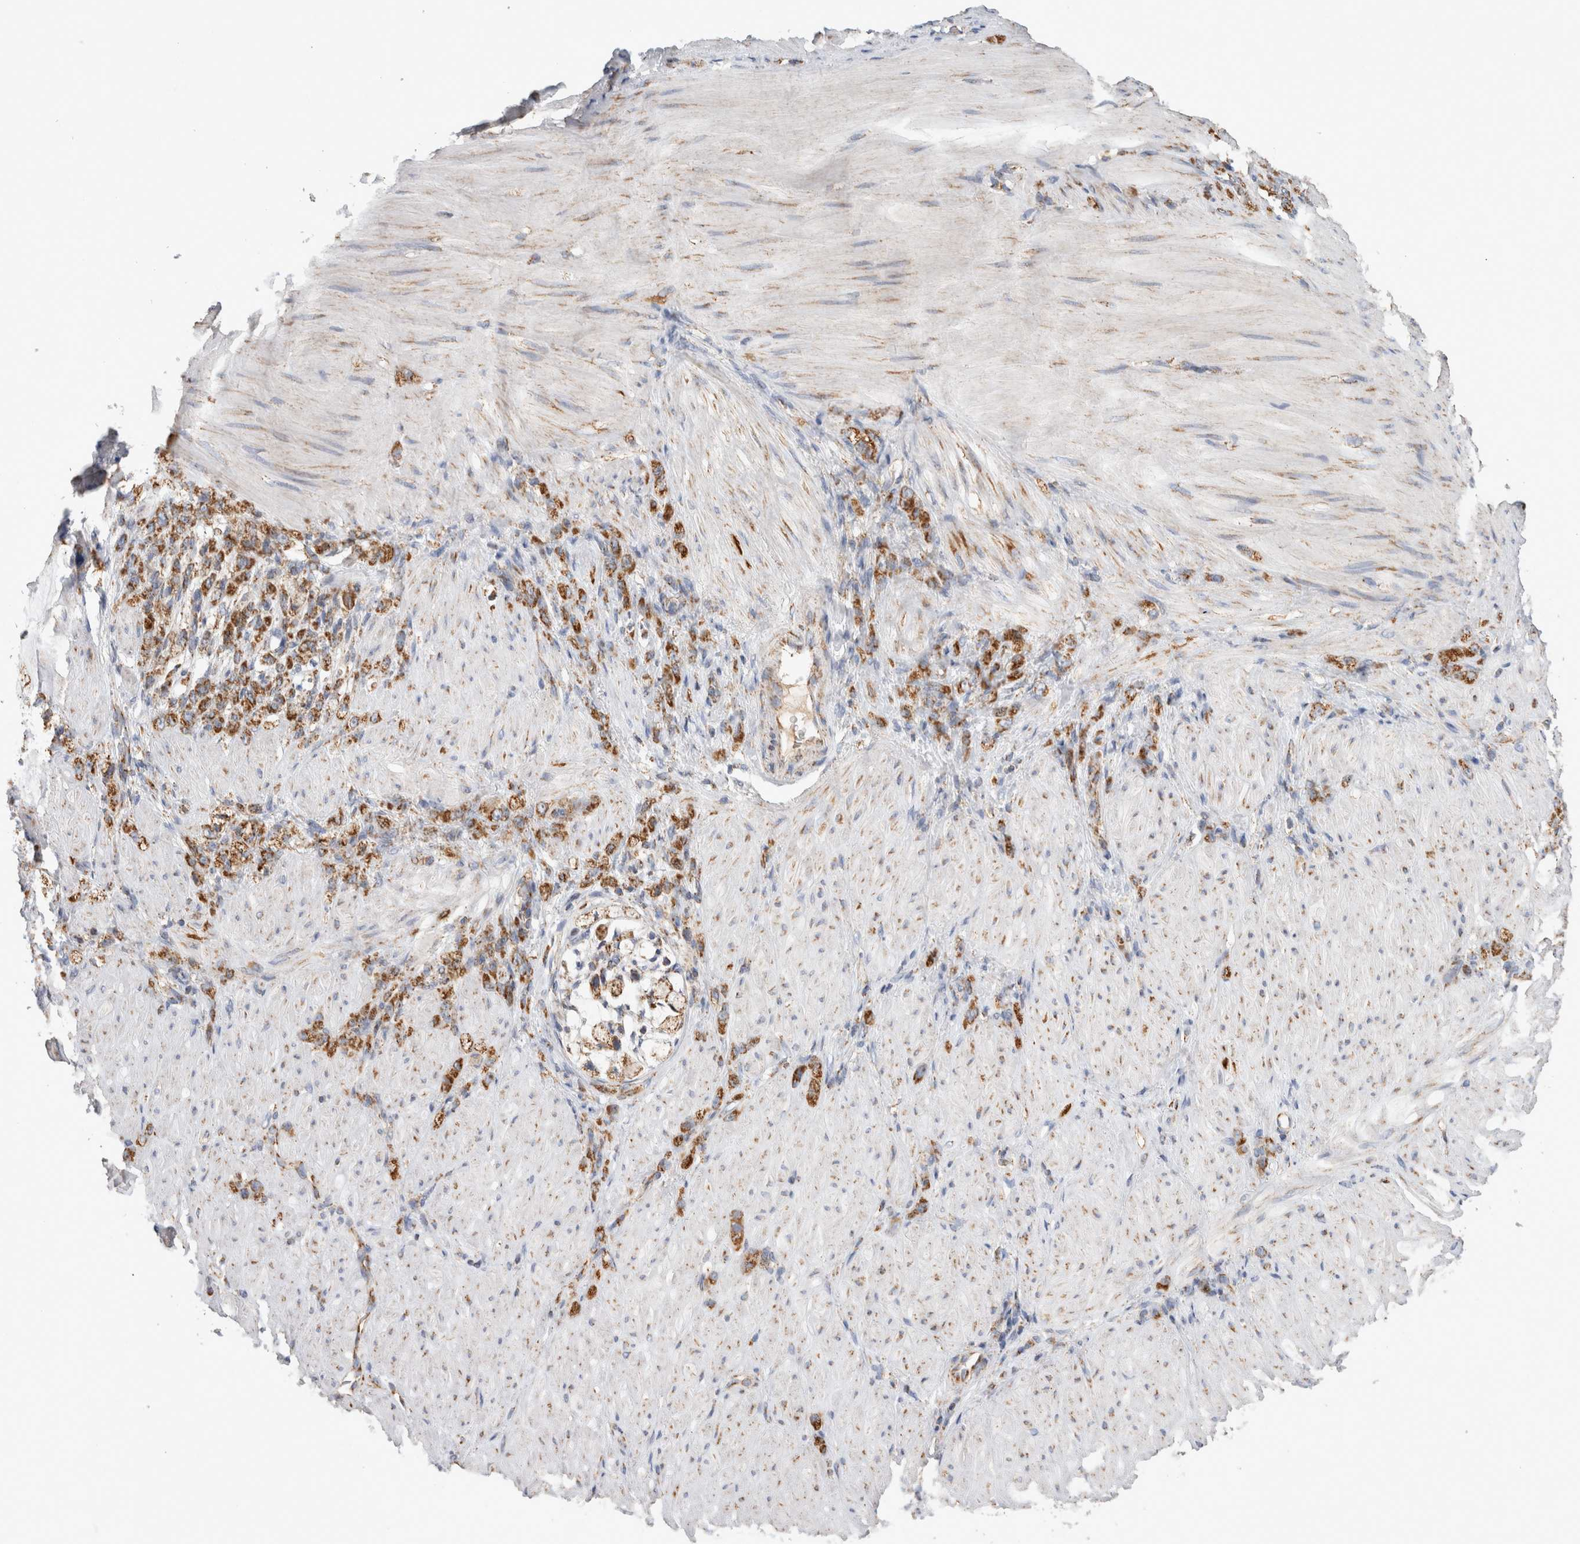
{"staining": {"intensity": "strong", "quantity": ">75%", "location": "cytoplasmic/membranous"}, "tissue": "stomach cancer", "cell_type": "Tumor cells", "image_type": "cancer", "snomed": [{"axis": "morphology", "description": "Normal tissue, NOS"}, {"axis": "morphology", "description": "Adenocarcinoma, NOS"}, {"axis": "topography", "description": "Stomach"}], "caption": "The histopathology image shows immunohistochemical staining of stomach adenocarcinoma. There is strong cytoplasmic/membranous staining is seen in about >75% of tumor cells. (DAB = brown stain, brightfield microscopy at high magnification).", "gene": "IARS2", "patient": {"sex": "male", "age": 82}}